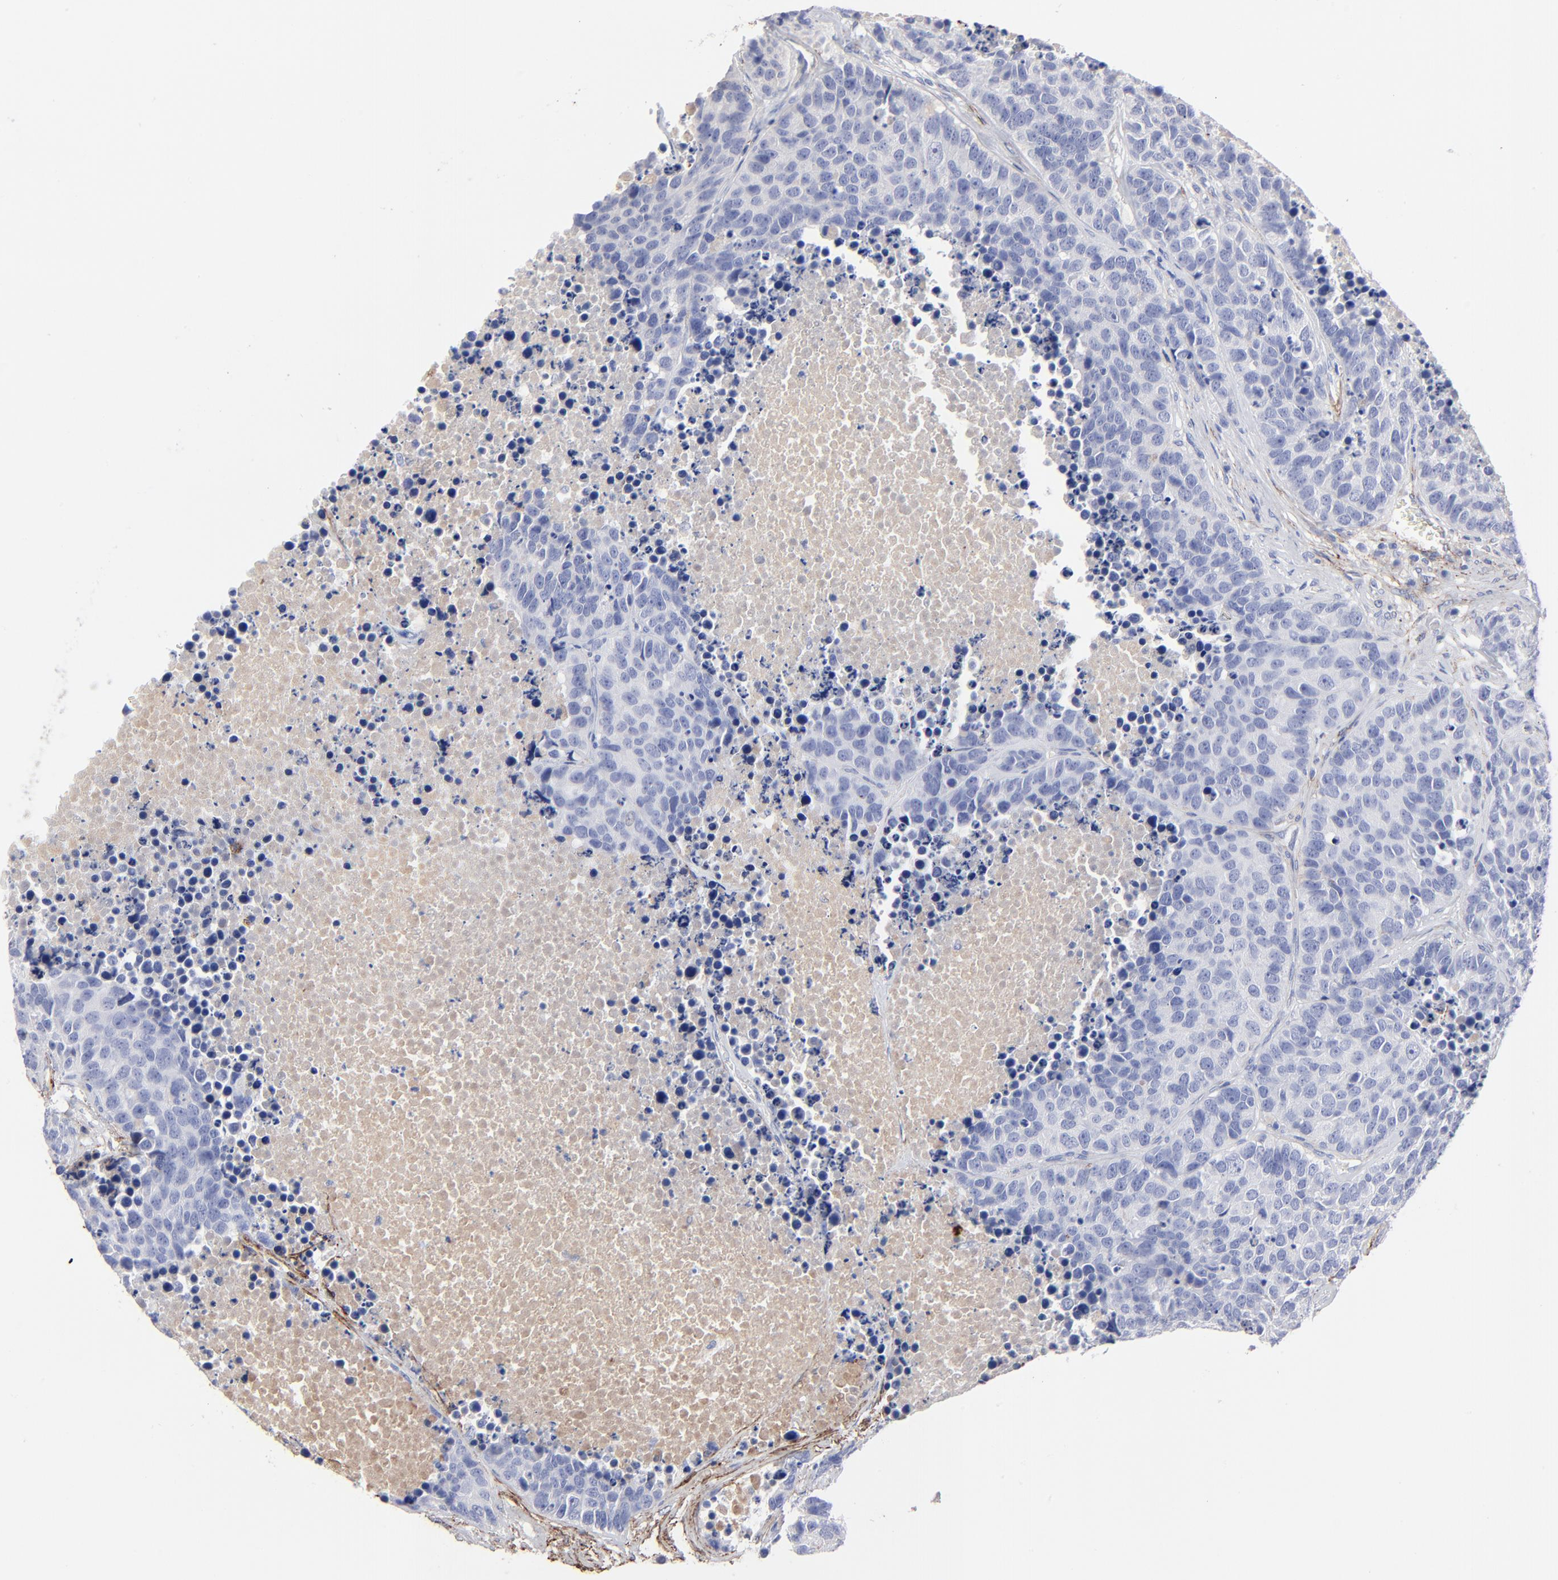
{"staining": {"intensity": "negative", "quantity": "none", "location": "none"}, "tissue": "carcinoid", "cell_type": "Tumor cells", "image_type": "cancer", "snomed": [{"axis": "morphology", "description": "Carcinoid, malignant, NOS"}, {"axis": "topography", "description": "Lung"}], "caption": "Immunohistochemical staining of human carcinoid displays no significant expression in tumor cells. Brightfield microscopy of IHC stained with DAB (brown) and hematoxylin (blue), captured at high magnification.", "gene": "FBLN2", "patient": {"sex": "male", "age": 60}}